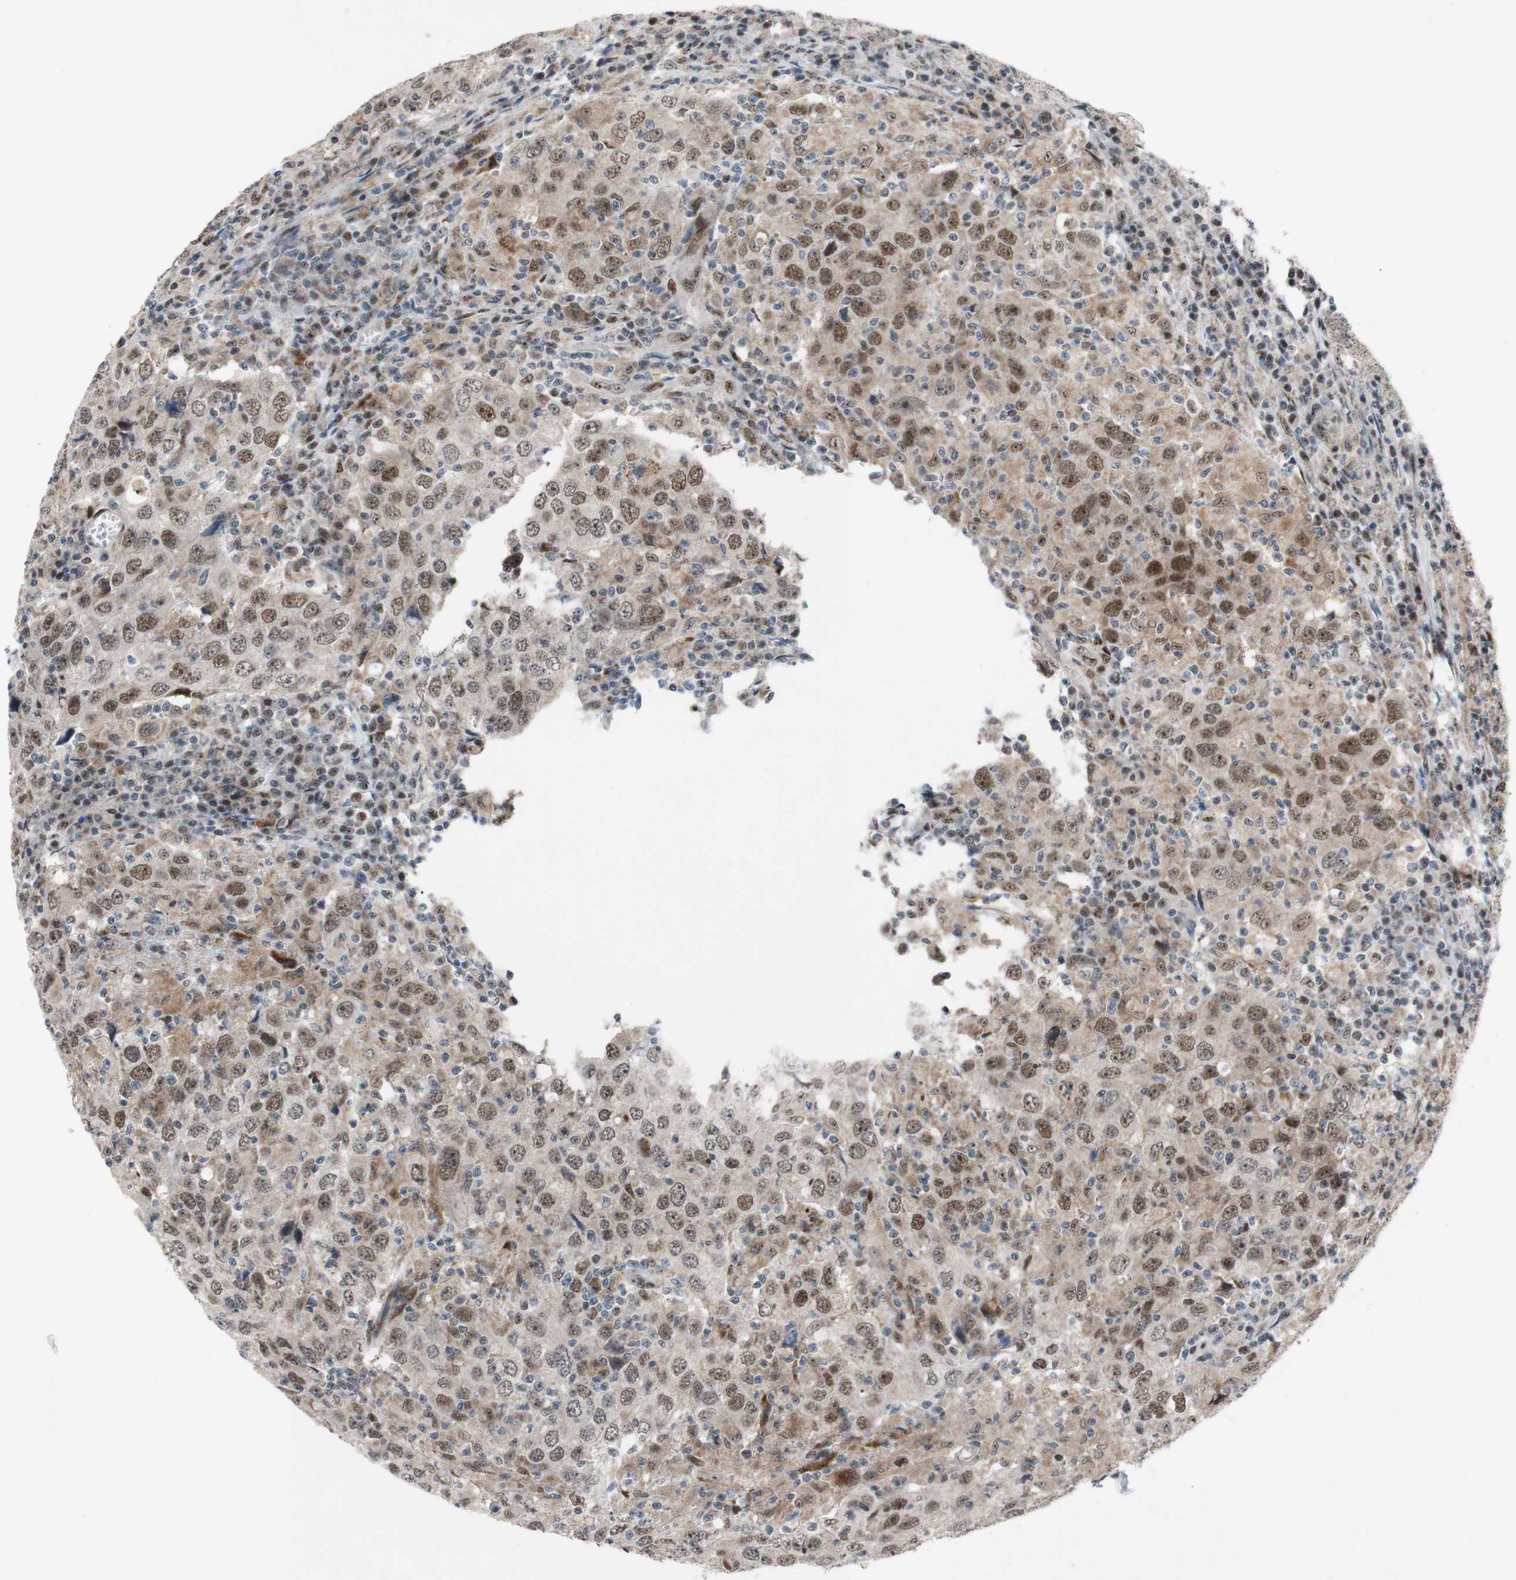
{"staining": {"intensity": "moderate", "quantity": ">75%", "location": "nuclear"}, "tissue": "head and neck cancer", "cell_type": "Tumor cells", "image_type": "cancer", "snomed": [{"axis": "morphology", "description": "Adenocarcinoma, NOS"}, {"axis": "topography", "description": "Salivary gland"}, {"axis": "topography", "description": "Head-Neck"}], "caption": "An image of human head and neck cancer (adenocarcinoma) stained for a protein exhibits moderate nuclear brown staining in tumor cells. The staining was performed using DAB, with brown indicating positive protein expression. Nuclei are stained blue with hematoxylin.", "gene": "POLR1A", "patient": {"sex": "female", "age": 65}}